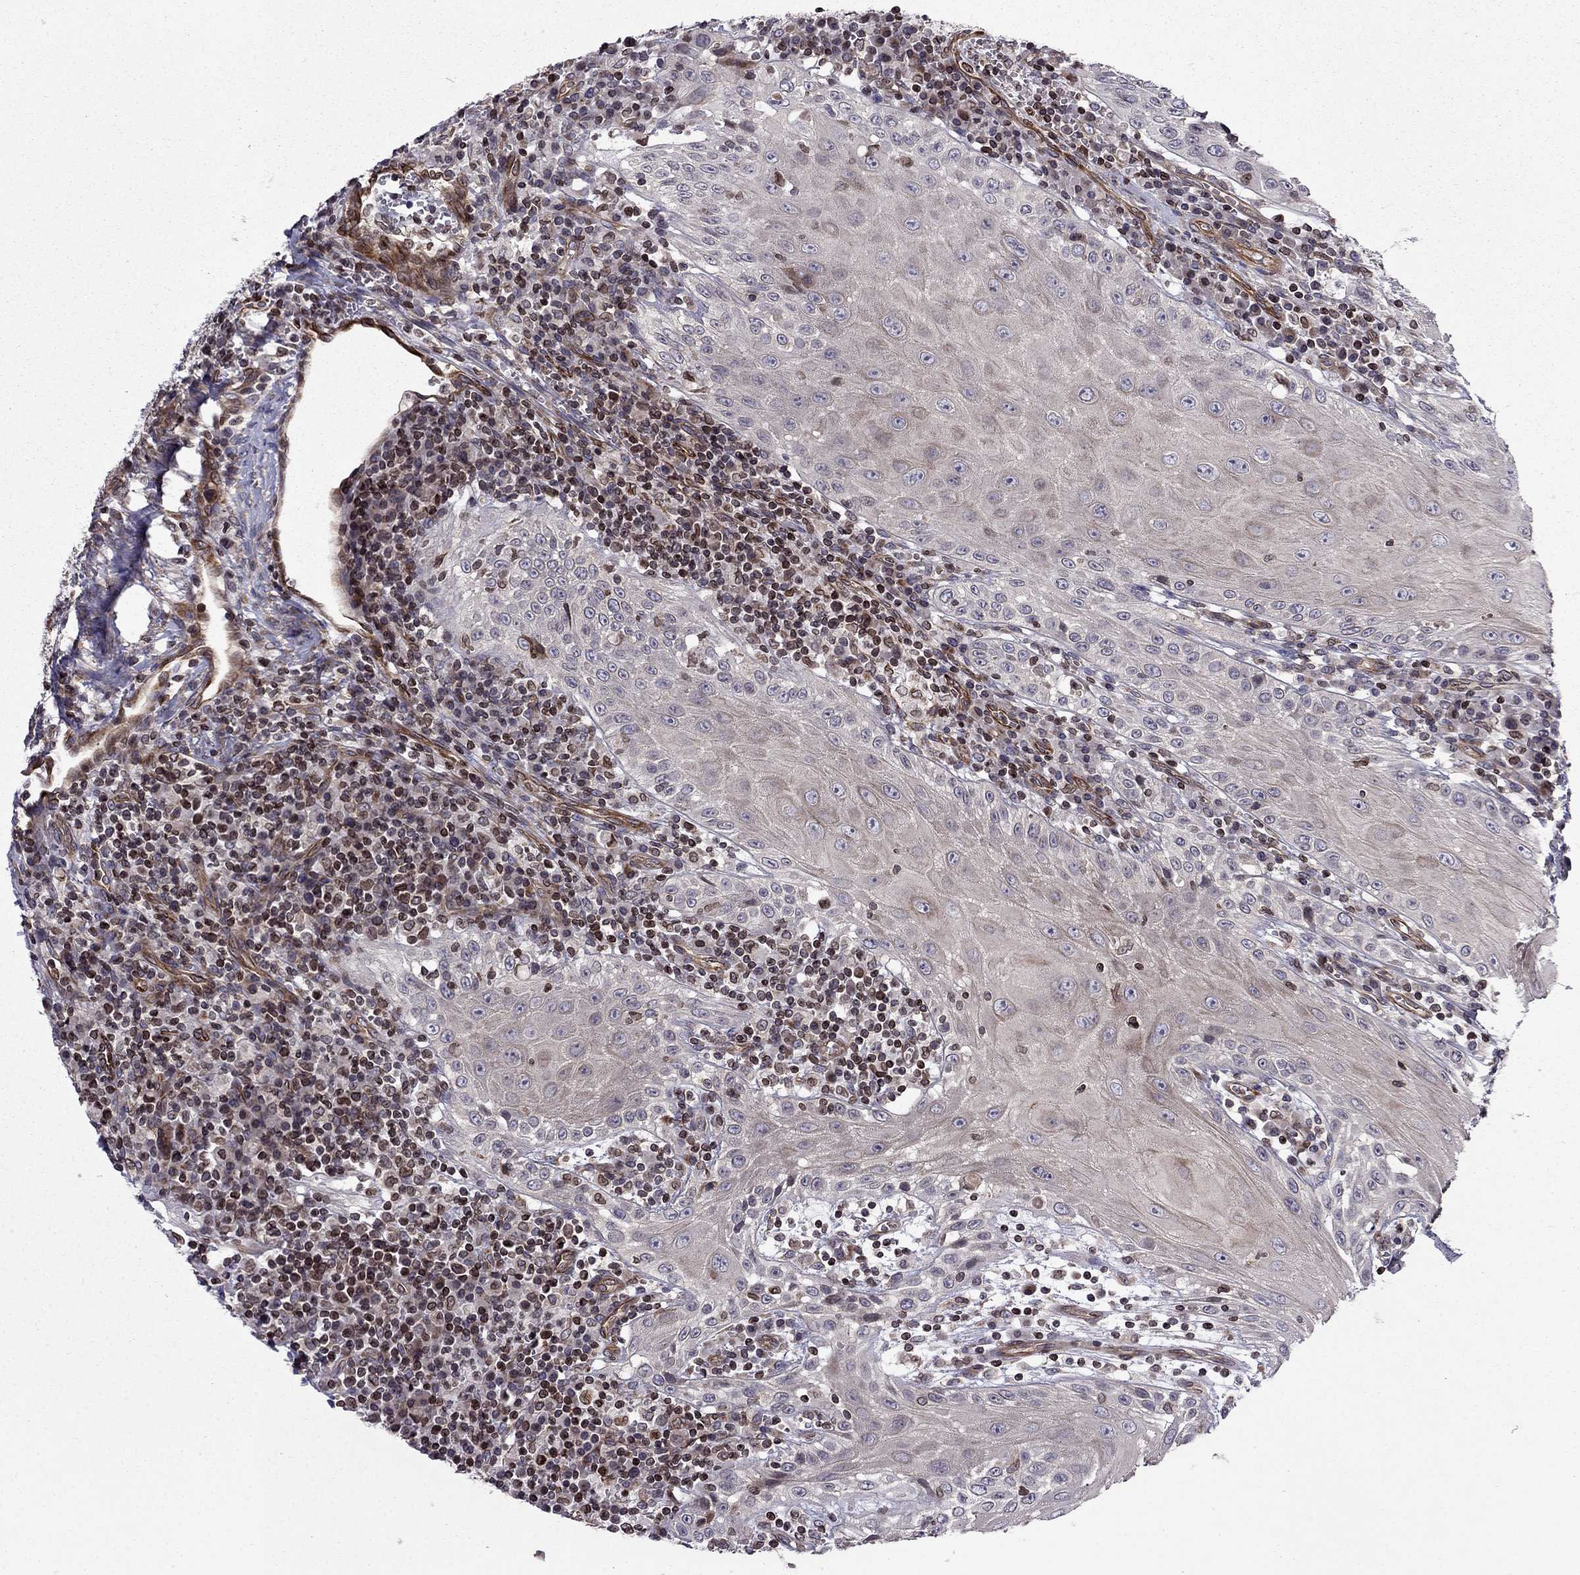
{"staining": {"intensity": "moderate", "quantity": "<25%", "location": "cytoplasmic/membranous"}, "tissue": "head and neck cancer", "cell_type": "Tumor cells", "image_type": "cancer", "snomed": [{"axis": "morphology", "description": "Squamous cell carcinoma, NOS"}, {"axis": "topography", "description": "Oral tissue"}, {"axis": "topography", "description": "Head-Neck"}], "caption": "This is an image of immunohistochemistry (IHC) staining of head and neck cancer (squamous cell carcinoma), which shows moderate expression in the cytoplasmic/membranous of tumor cells.", "gene": "CDC42BPA", "patient": {"sex": "male", "age": 58}}